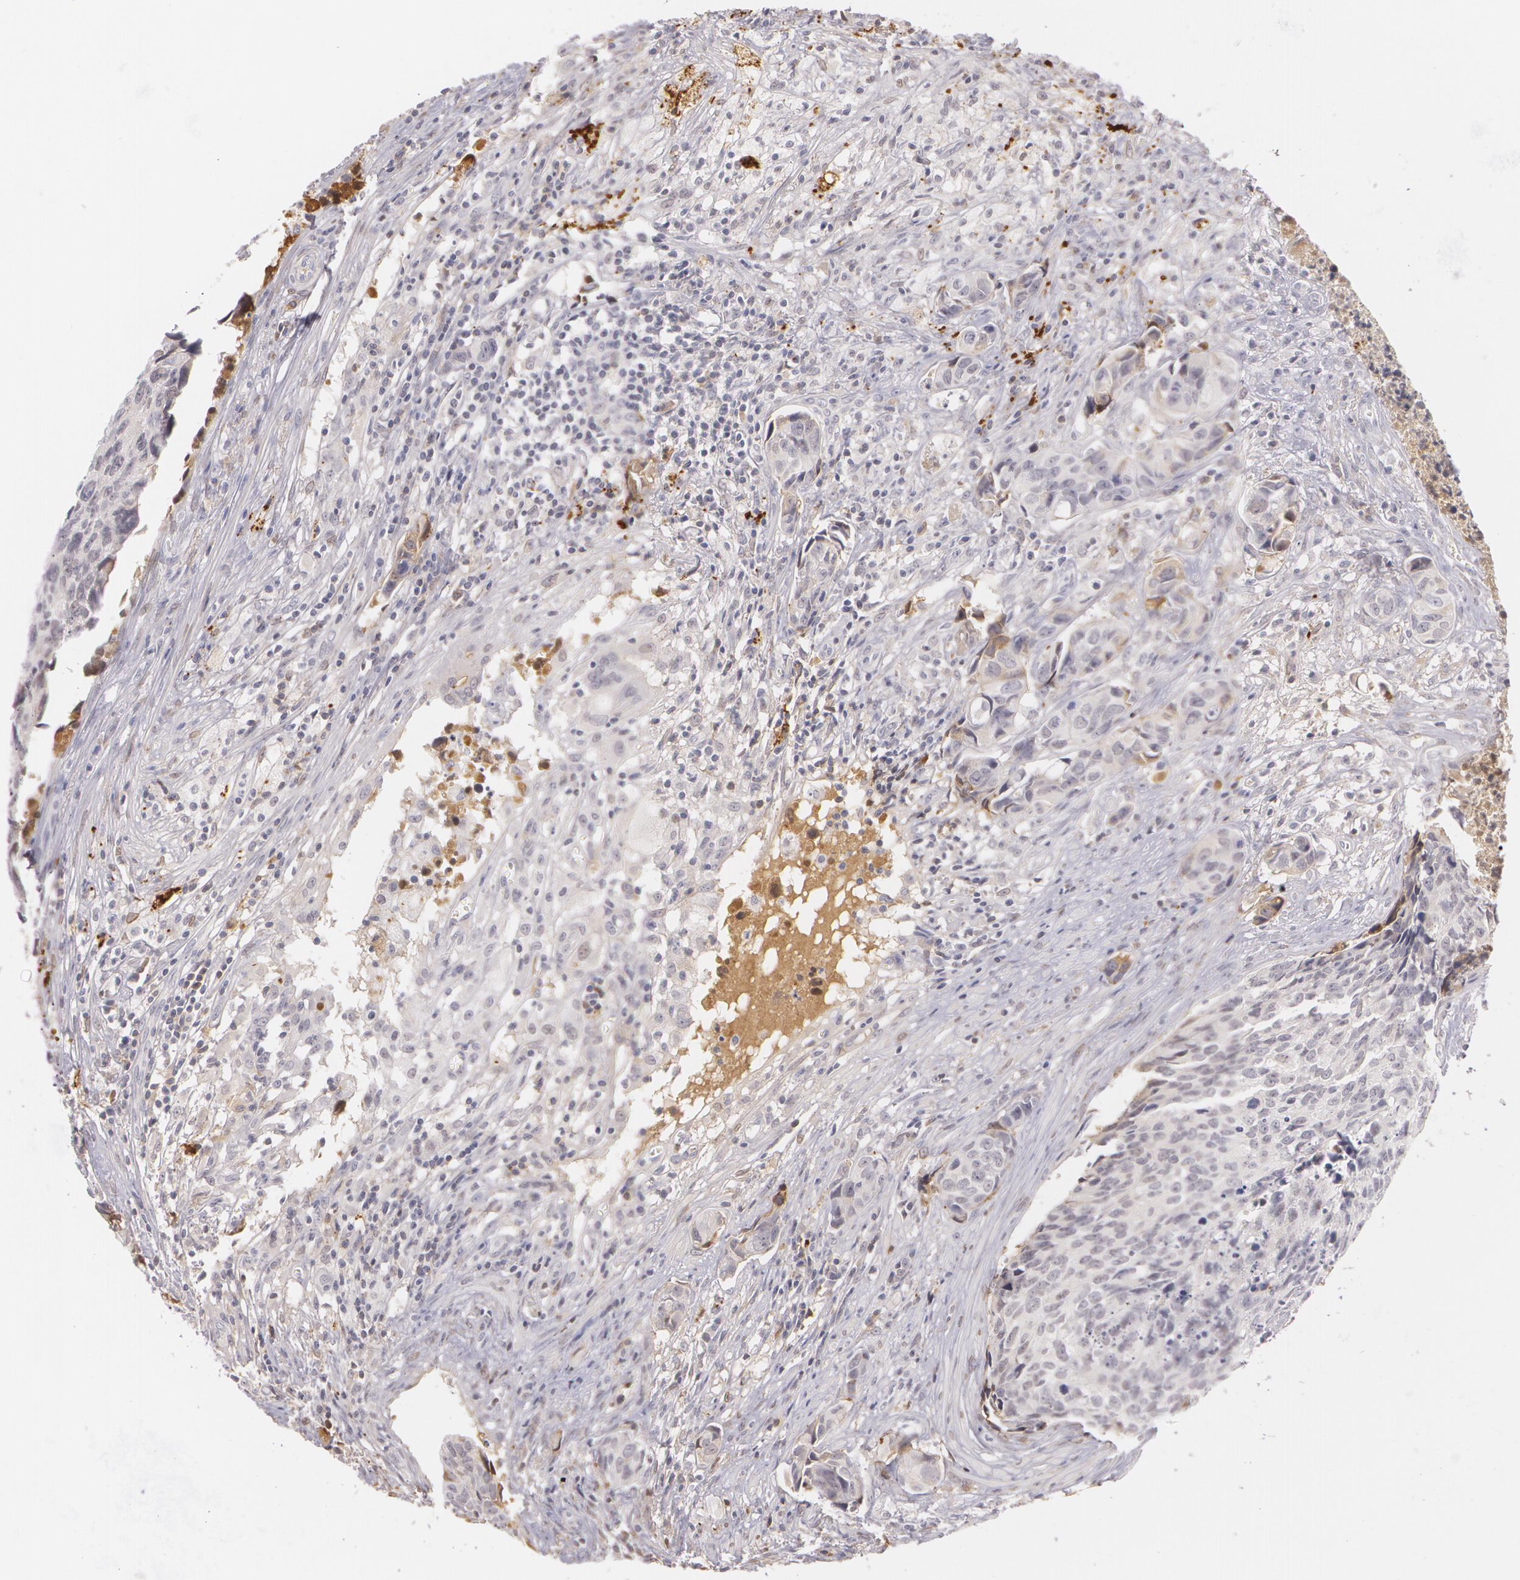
{"staining": {"intensity": "negative", "quantity": "none", "location": "none"}, "tissue": "urothelial cancer", "cell_type": "Tumor cells", "image_type": "cancer", "snomed": [{"axis": "morphology", "description": "Urothelial carcinoma, High grade"}, {"axis": "topography", "description": "Urinary bladder"}], "caption": "Immunohistochemistry of human urothelial carcinoma (high-grade) demonstrates no positivity in tumor cells.", "gene": "LBP", "patient": {"sex": "male", "age": 81}}